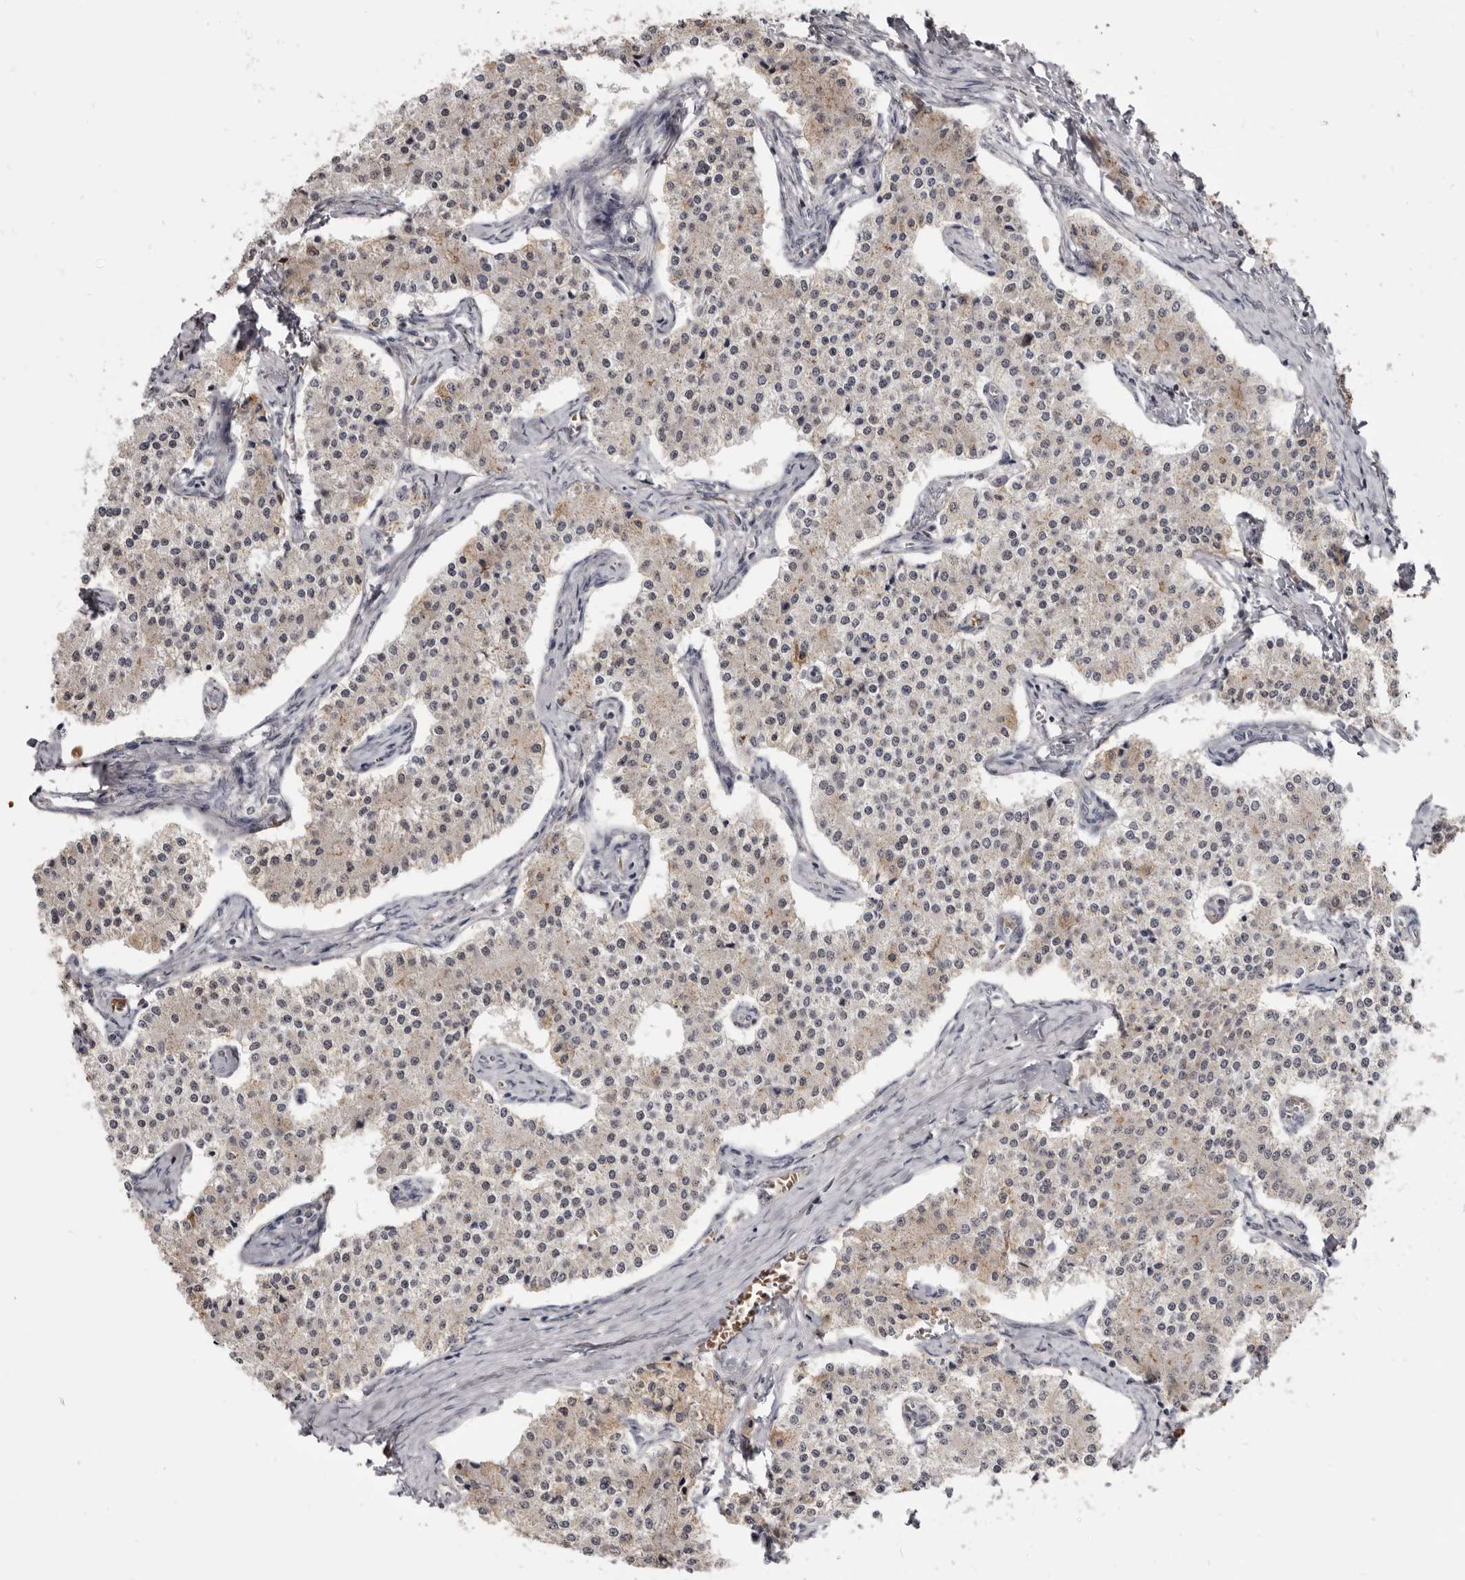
{"staining": {"intensity": "weak", "quantity": ">75%", "location": "cytoplasmic/membranous"}, "tissue": "carcinoid", "cell_type": "Tumor cells", "image_type": "cancer", "snomed": [{"axis": "morphology", "description": "Carcinoid, malignant, NOS"}, {"axis": "topography", "description": "Colon"}], "caption": "Carcinoid tissue displays weak cytoplasmic/membranous positivity in approximately >75% of tumor cells", "gene": "CGN", "patient": {"sex": "female", "age": 52}}